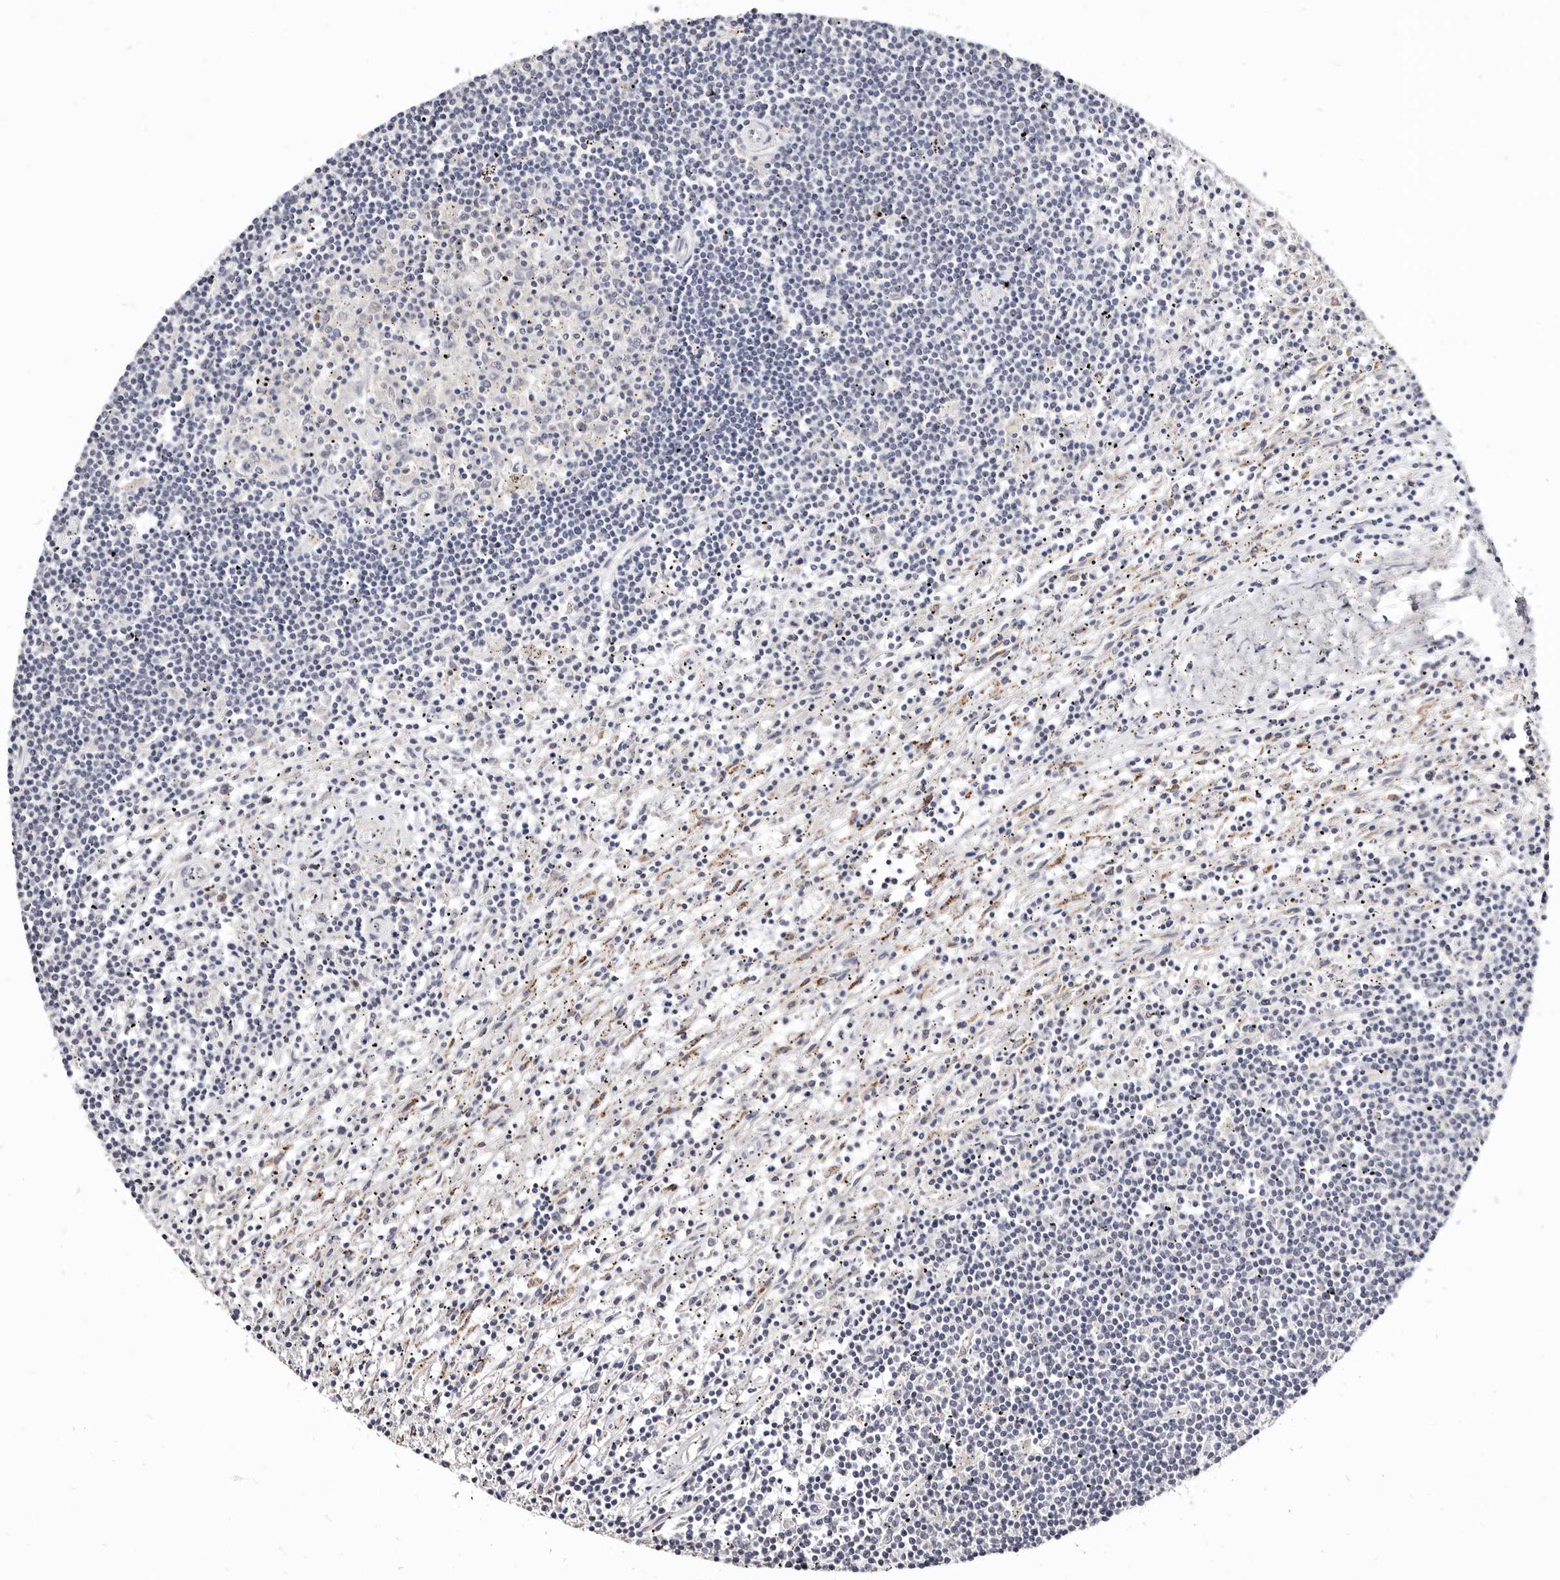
{"staining": {"intensity": "negative", "quantity": "none", "location": "none"}, "tissue": "lymphoma", "cell_type": "Tumor cells", "image_type": "cancer", "snomed": [{"axis": "morphology", "description": "Malignant lymphoma, non-Hodgkin's type, Low grade"}, {"axis": "topography", "description": "Spleen"}], "caption": "Immunohistochemistry histopathology image of human lymphoma stained for a protein (brown), which displays no expression in tumor cells.", "gene": "KLHL4", "patient": {"sex": "male", "age": 76}}